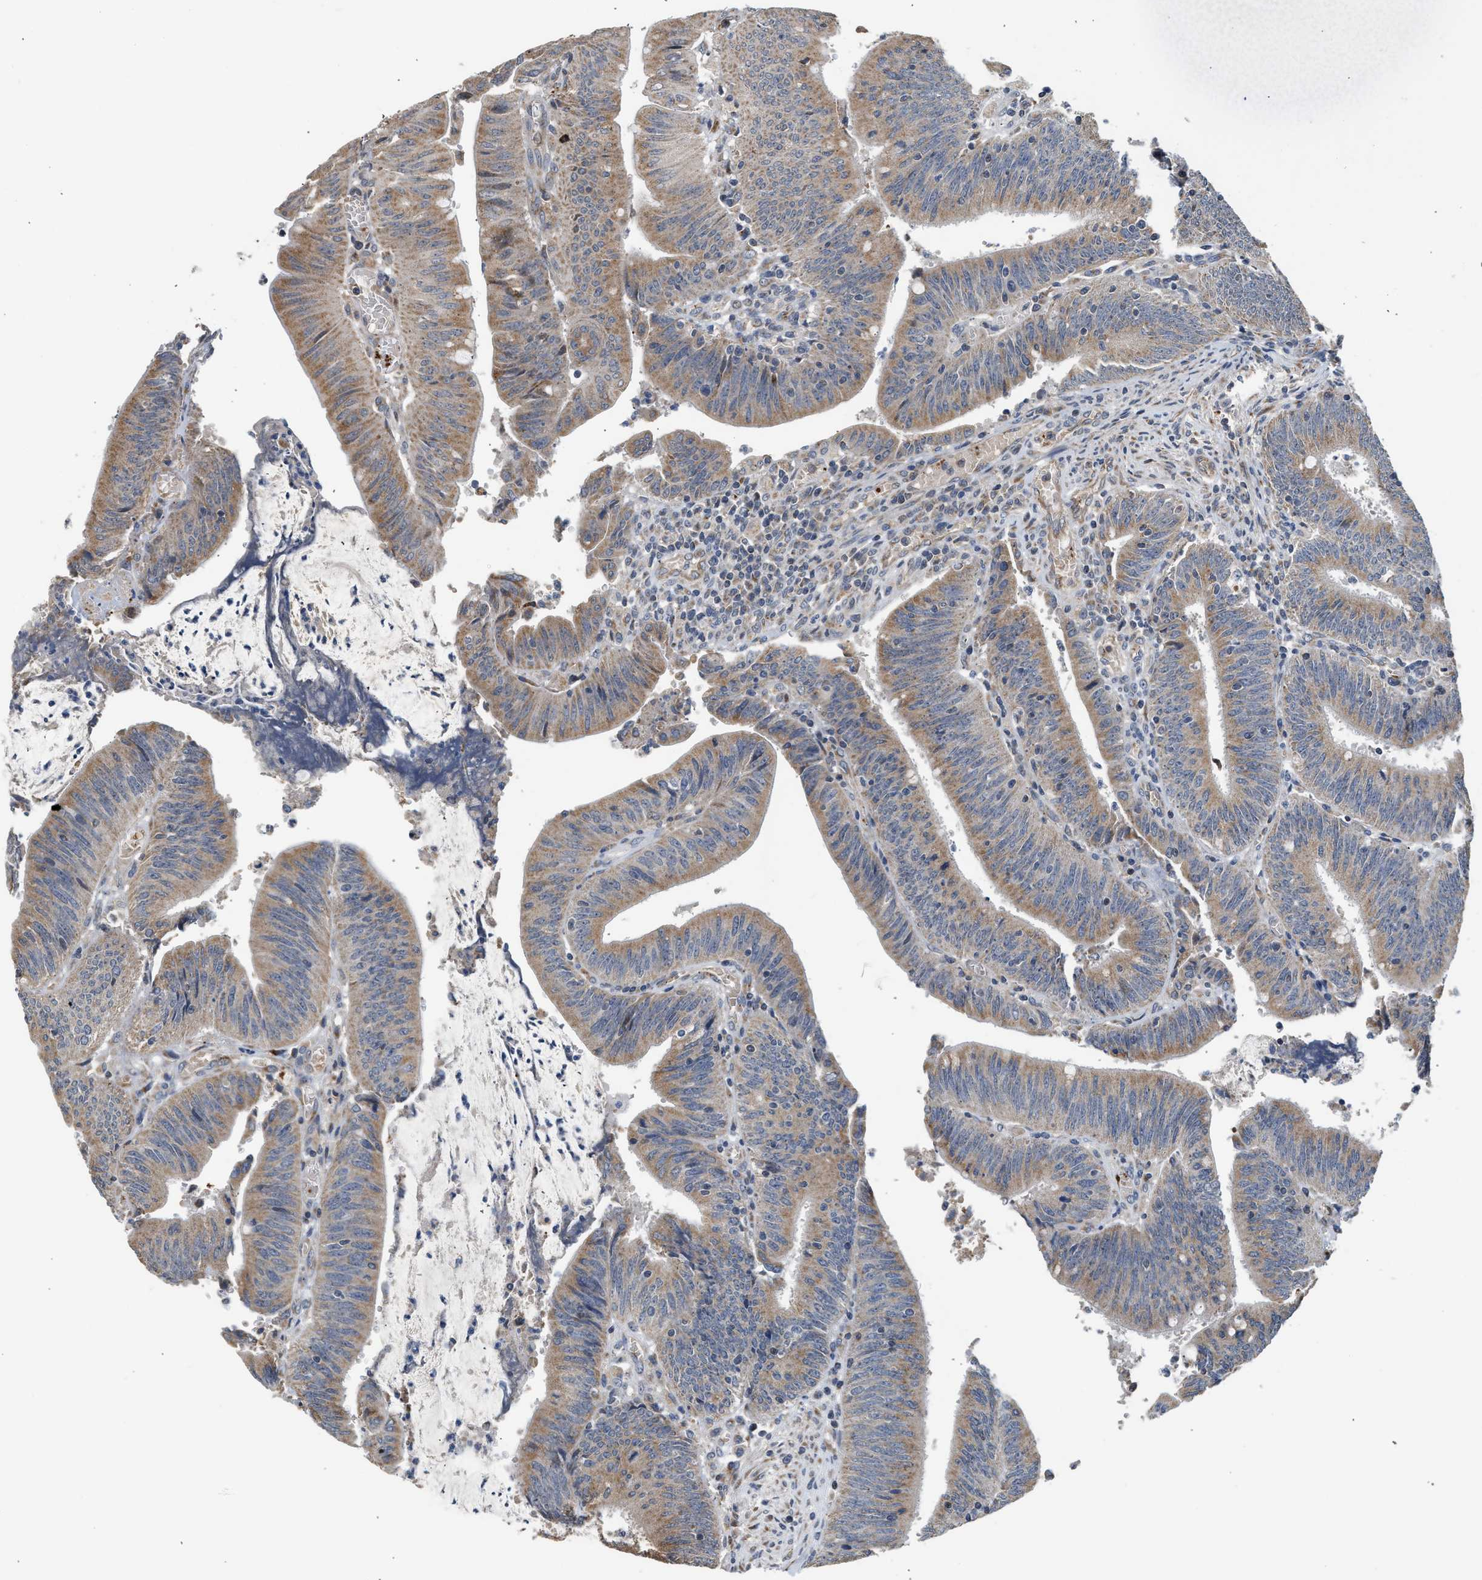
{"staining": {"intensity": "moderate", "quantity": ">75%", "location": "cytoplasmic/membranous"}, "tissue": "colorectal cancer", "cell_type": "Tumor cells", "image_type": "cancer", "snomed": [{"axis": "morphology", "description": "Normal tissue, NOS"}, {"axis": "morphology", "description": "Adenocarcinoma, NOS"}, {"axis": "topography", "description": "Rectum"}], "caption": "Immunohistochemical staining of human colorectal adenocarcinoma displays medium levels of moderate cytoplasmic/membranous protein expression in approximately >75% of tumor cells.", "gene": "PIM1", "patient": {"sex": "female", "age": 66}}